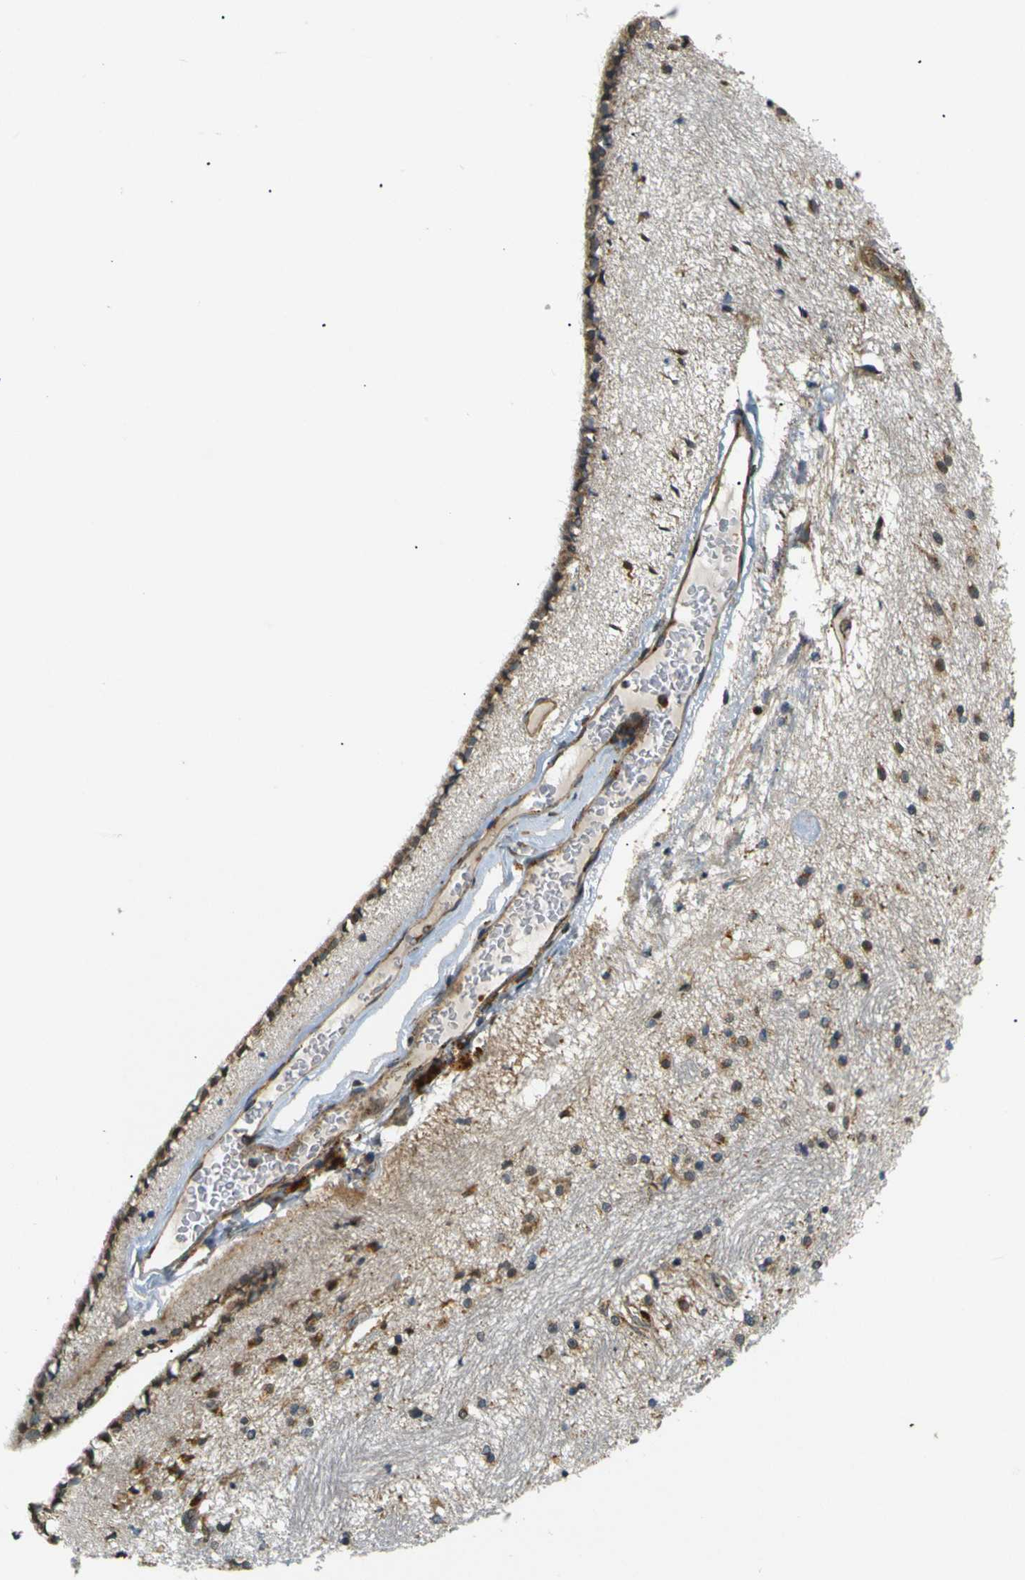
{"staining": {"intensity": "moderate", "quantity": "25%-75%", "location": "cytoplasmic/membranous"}, "tissue": "hippocampus", "cell_type": "Glial cells", "image_type": "normal", "snomed": [{"axis": "morphology", "description": "Normal tissue, NOS"}, {"axis": "topography", "description": "Hippocampus"}], "caption": "Immunohistochemistry (IHC) staining of benign hippocampus, which exhibits medium levels of moderate cytoplasmic/membranous expression in approximately 25%-75% of glial cells indicating moderate cytoplasmic/membranous protein positivity. The staining was performed using DAB (brown) for protein detection and nuclei were counterstained in hematoxylin (blue).", "gene": "ABCE1", "patient": {"sex": "female", "age": 54}}